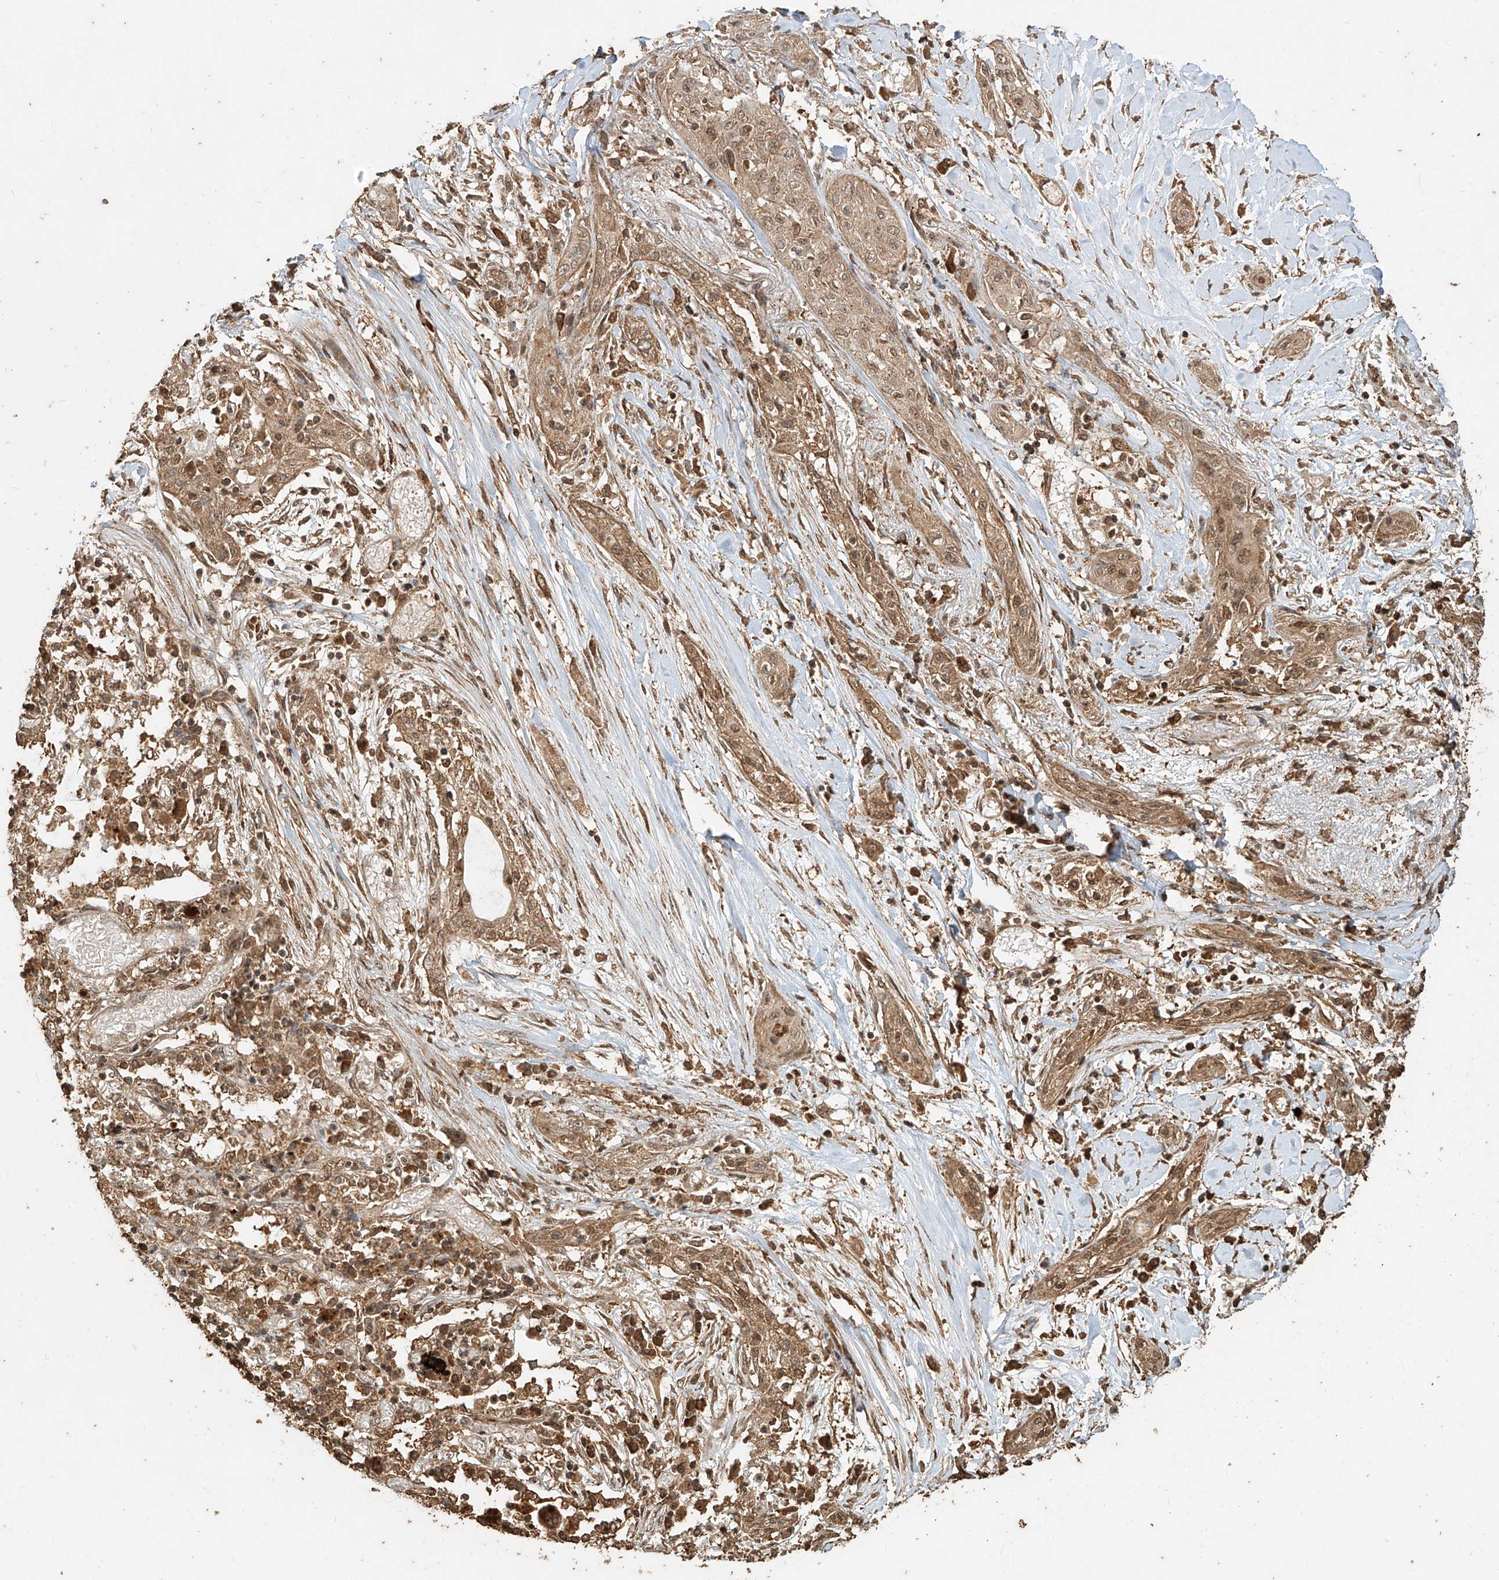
{"staining": {"intensity": "moderate", "quantity": ">75%", "location": "cytoplasmic/membranous,nuclear"}, "tissue": "lung cancer", "cell_type": "Tumor cells", "image_type": "cancer", "snomed": [{"axis": "morphology", "description": "Squamous cell carcinoma, NOS"}, {"axis": "topography", "description": "Lung"}], "caption": "Immunohistochemistry (IHC) image of squamous cell carcinoma (lung) stained for a protein (brown), which reveals medium levels of moderate cytoplasmic/membranous and nuclear staining in approximately >75% of tumor cells.", "gene": "ZNF660", "patient": {"sex": "female", "age": 47}}